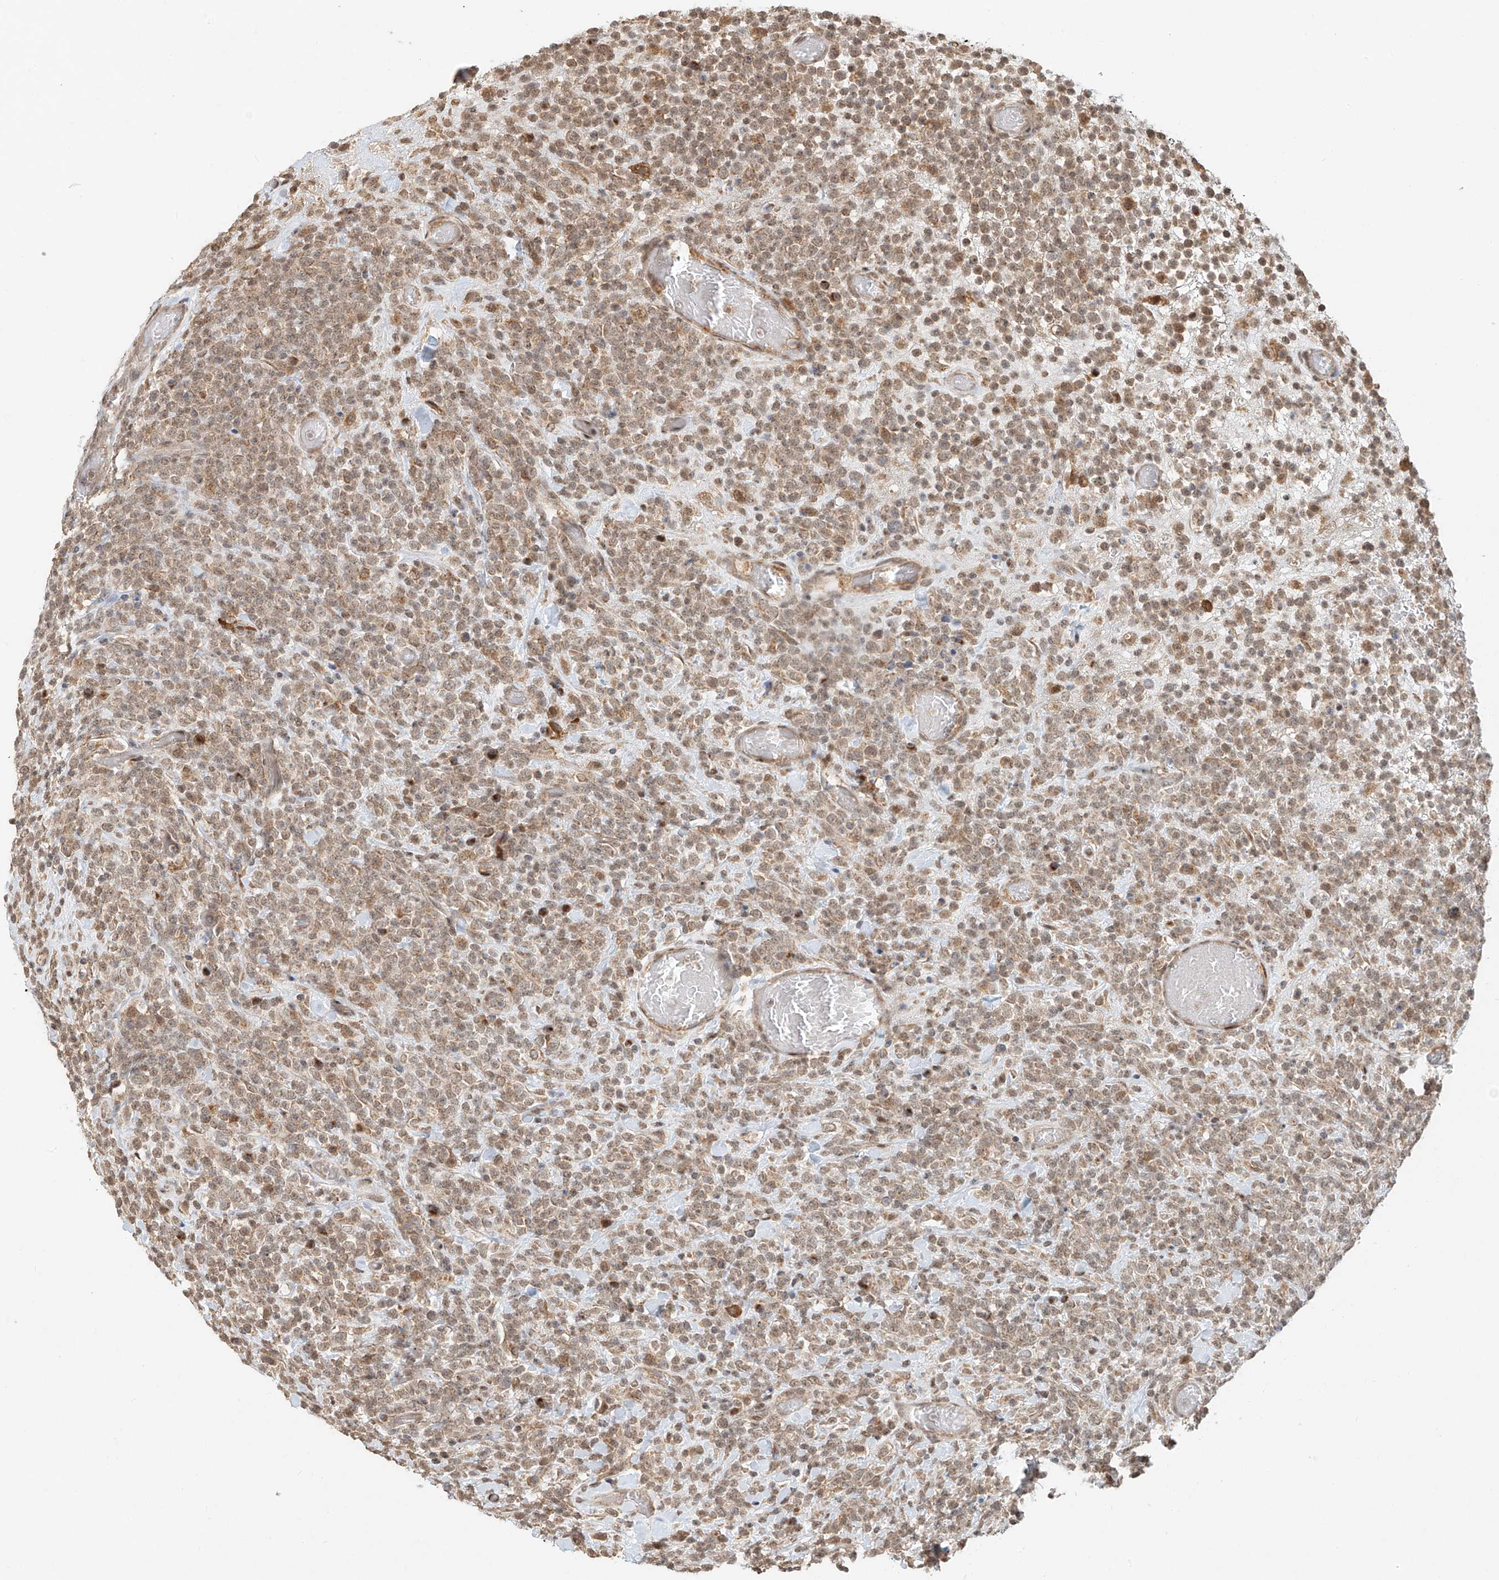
{"staining": {"intensity": "weak", "quantity": "25%-75%", "location": "cytoplasmic/membranous,nuclear"}, "tissue": "lymphoma", "cell_type": "Tumor cells", "image_type": "cancer", "snomed": [{"axis": "morphology", "description": "Malignant lymphoma, non-Hodgkin's type, High grade"}, {"axis": "topography", "description": "Colon"}], "caption": "Immunohistochemical staining of human lymphoma exhibits weak cytoplasmic/membranous and nuclear protein expression in approximately 25%-75% of tumor cells.", "gene": "SYTL3", "patient": {"sex": "female", "age": 53}}